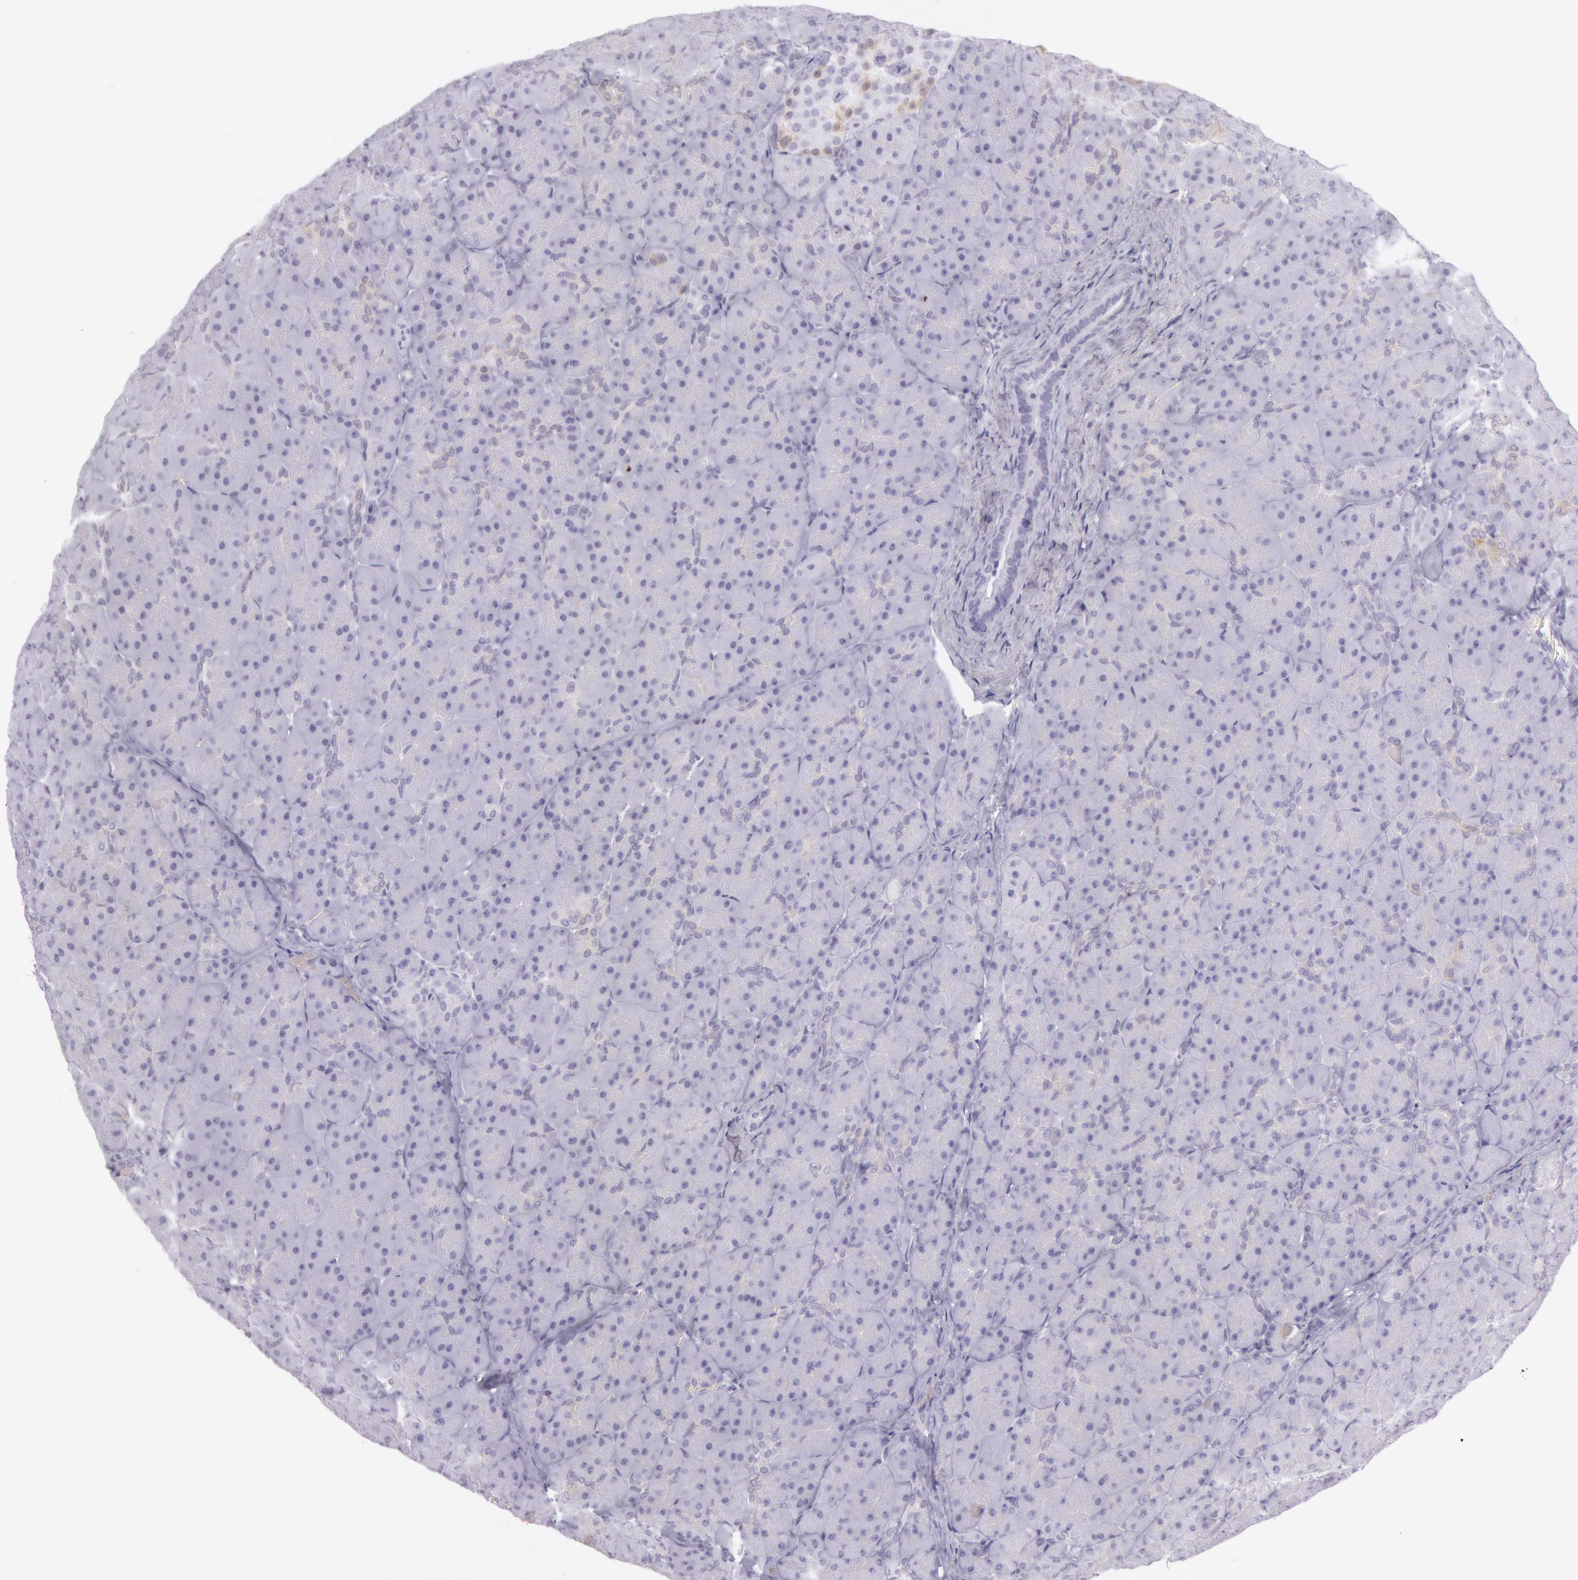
{"staining": {"intensity": "negative", "quantity": "none", "location": "none"}, "tissue": "pancreas", "cell_type": "Exocrine glandular cells", "image_type": "normal", "snomed": [{"axis": "morphology", "description": "Normal tissue, NOS"}, {"axis": "topography", "description": "Pancreas"}], "caption": "Immunohistochemistry of benign human pancreas reveals no expression in exocrine glandular cells.", "gene": "CKB", "patient": {"sex": "male", "age": 66}}